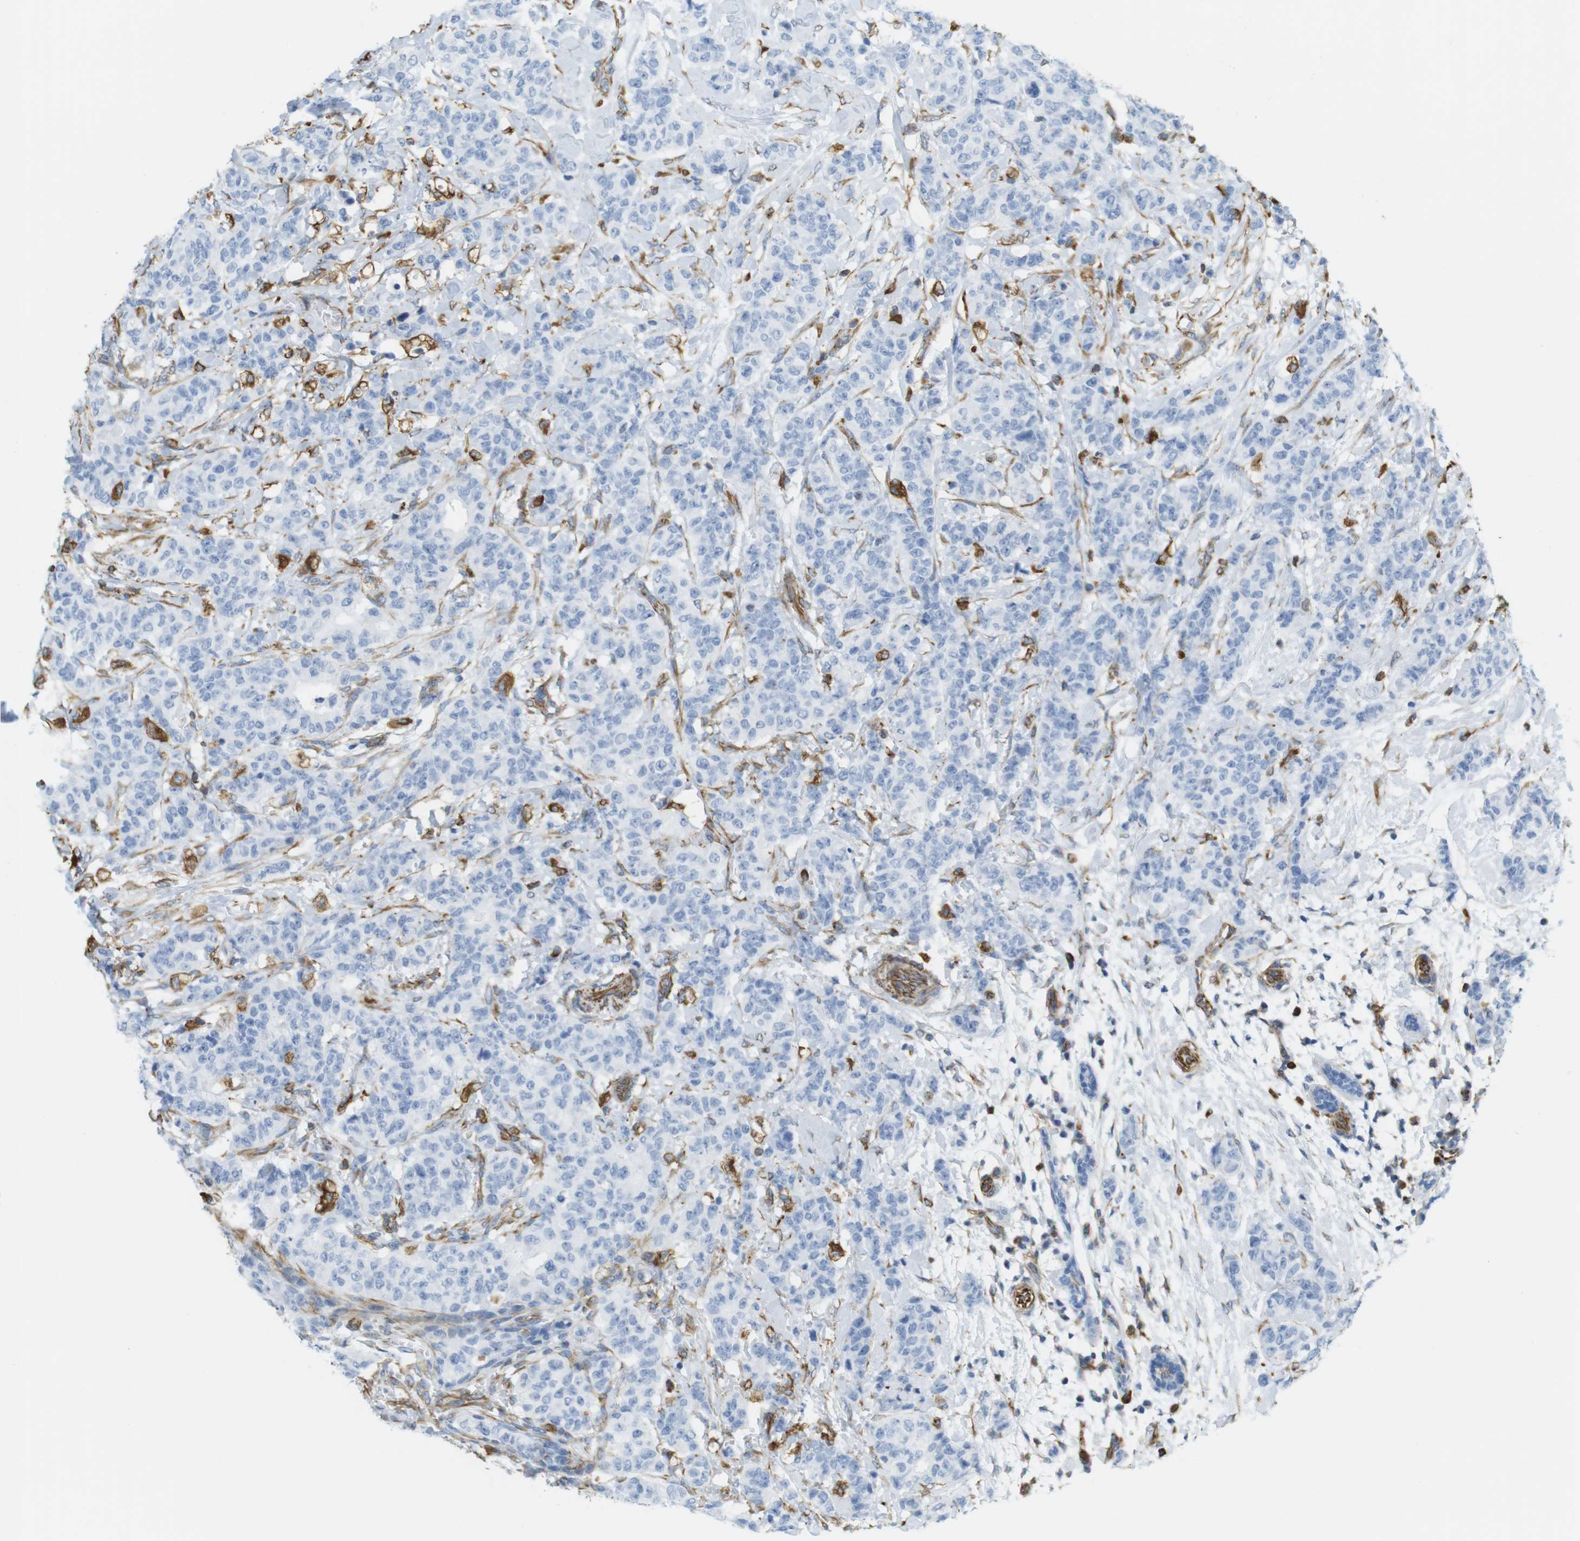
{"staining": {"intensity": "negative", "quantity": "none", "location": "none"}, "tissue": "breast cancer", "cell_type": "Tumor cells", "image_type": "cancer", "snomed": [{"axis": "morphology", "description": "Normal tissue, NOS"}, {"axis": "morphology", "description": "Duct carcinoma"}, {"axis": "topography", "description": "Breast"}], "caption": "Breast cancer (infiltrating ductal carcinoma) stained for a protein using immunohistochemistry reveals no expression tumor cells.", "gene": "MS4A10", "patient": {"sex": "female", "age": 40}}